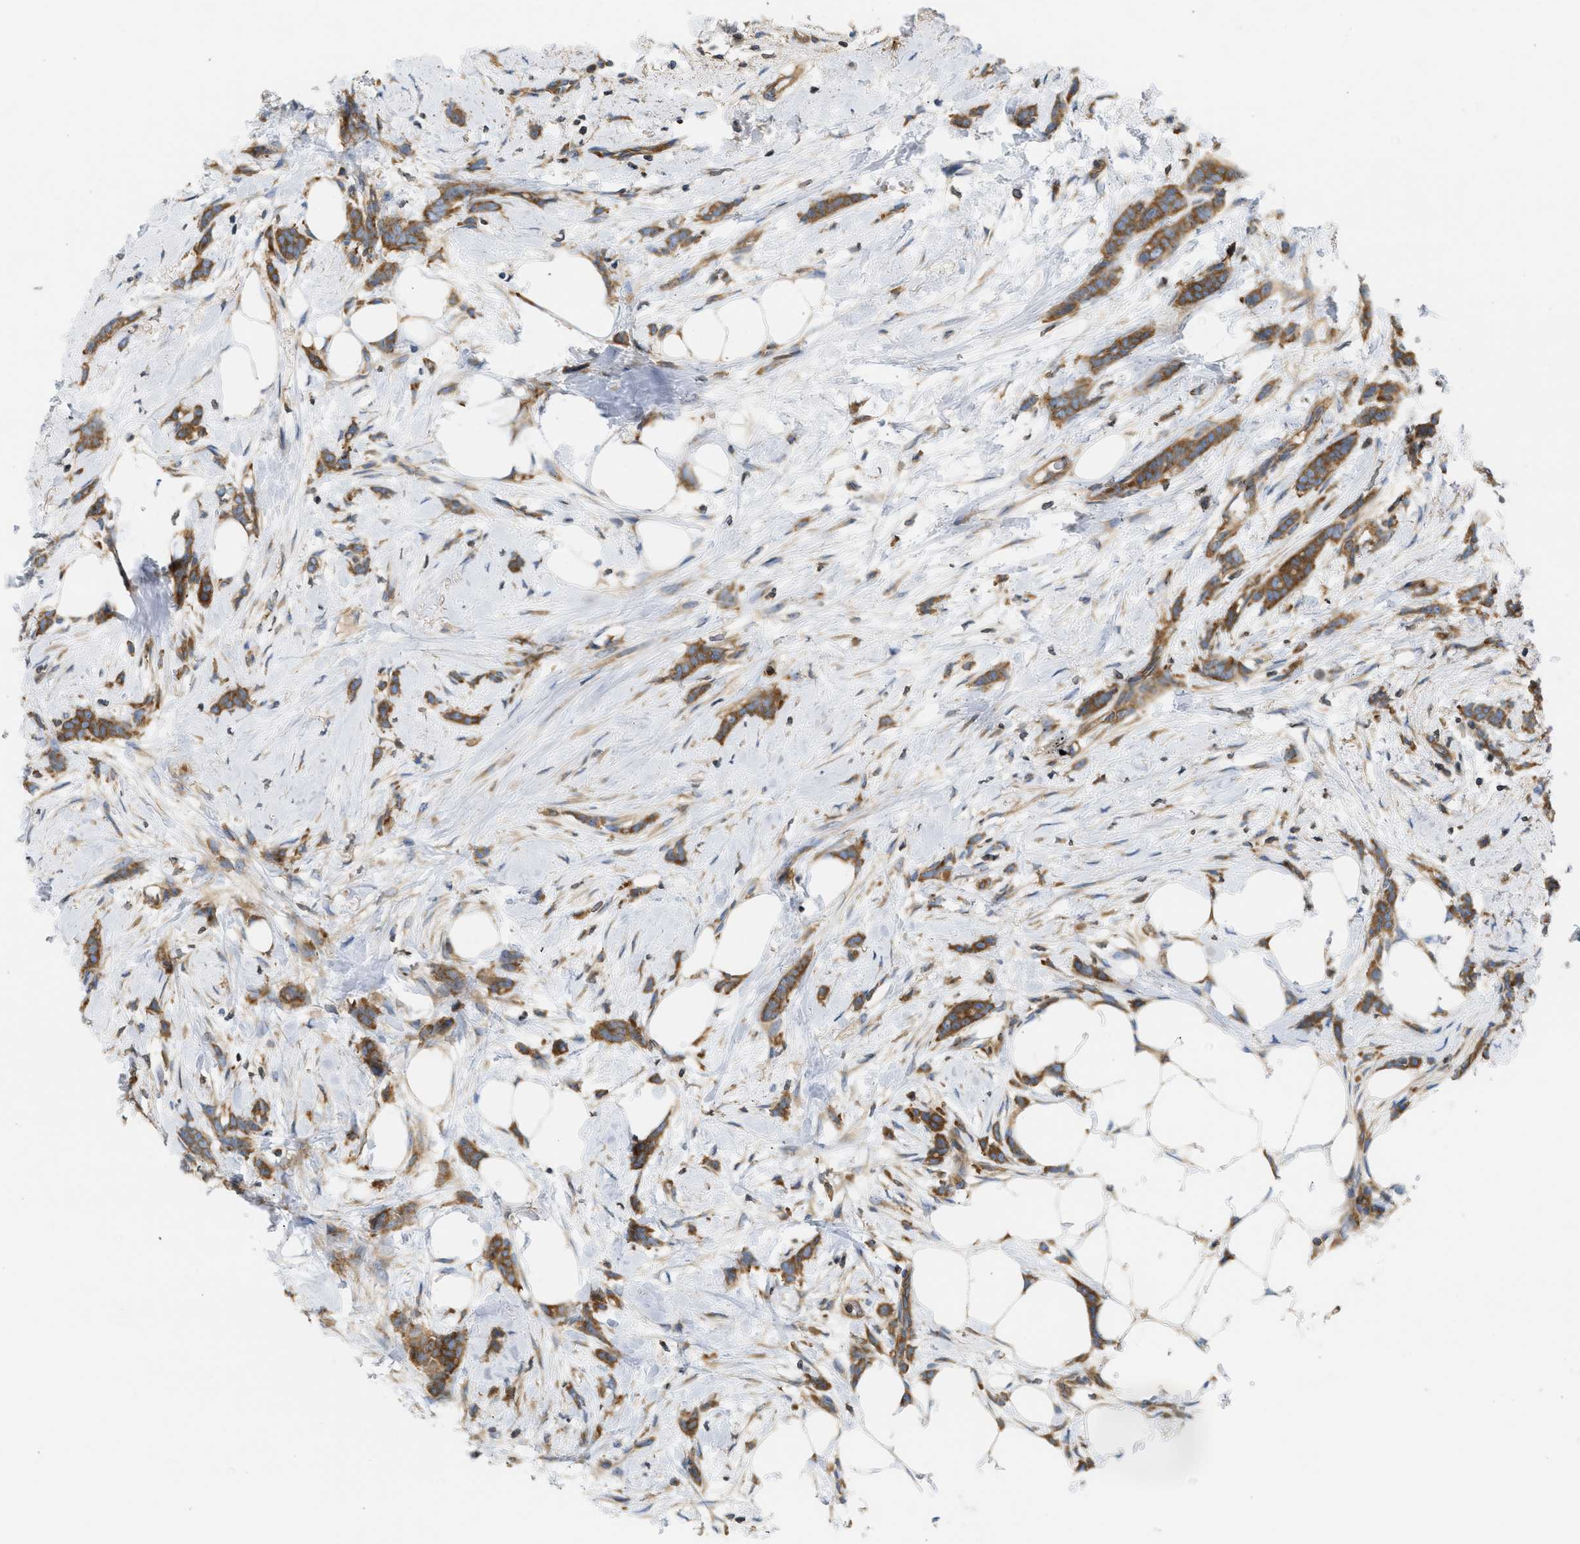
{"staining": {"intensity": "moderate", "quantity": ">75%", "location": "cytoplasmic/membranous"}, "tissue": "breast cancer", "cell_type": "Tumor cells", "image_type": "cancer", "snomed": [{"axis": "morphology", "description": "Lobular carcinoma, in situ"}, {"axis": "morphology", "description": "Lobular carcinoma"}, {"axis": "topography", "description": "Breast"}], "caption": "IHC (DAB) staining of human breast cancer exhibits moderate cytoplasmic/membranous protein staining in about >75% of tumor cells. (IHC, brightfield microscopy, high magnification).", "gene": "STRN", "patient": {"sex": "female", "age": 41}}